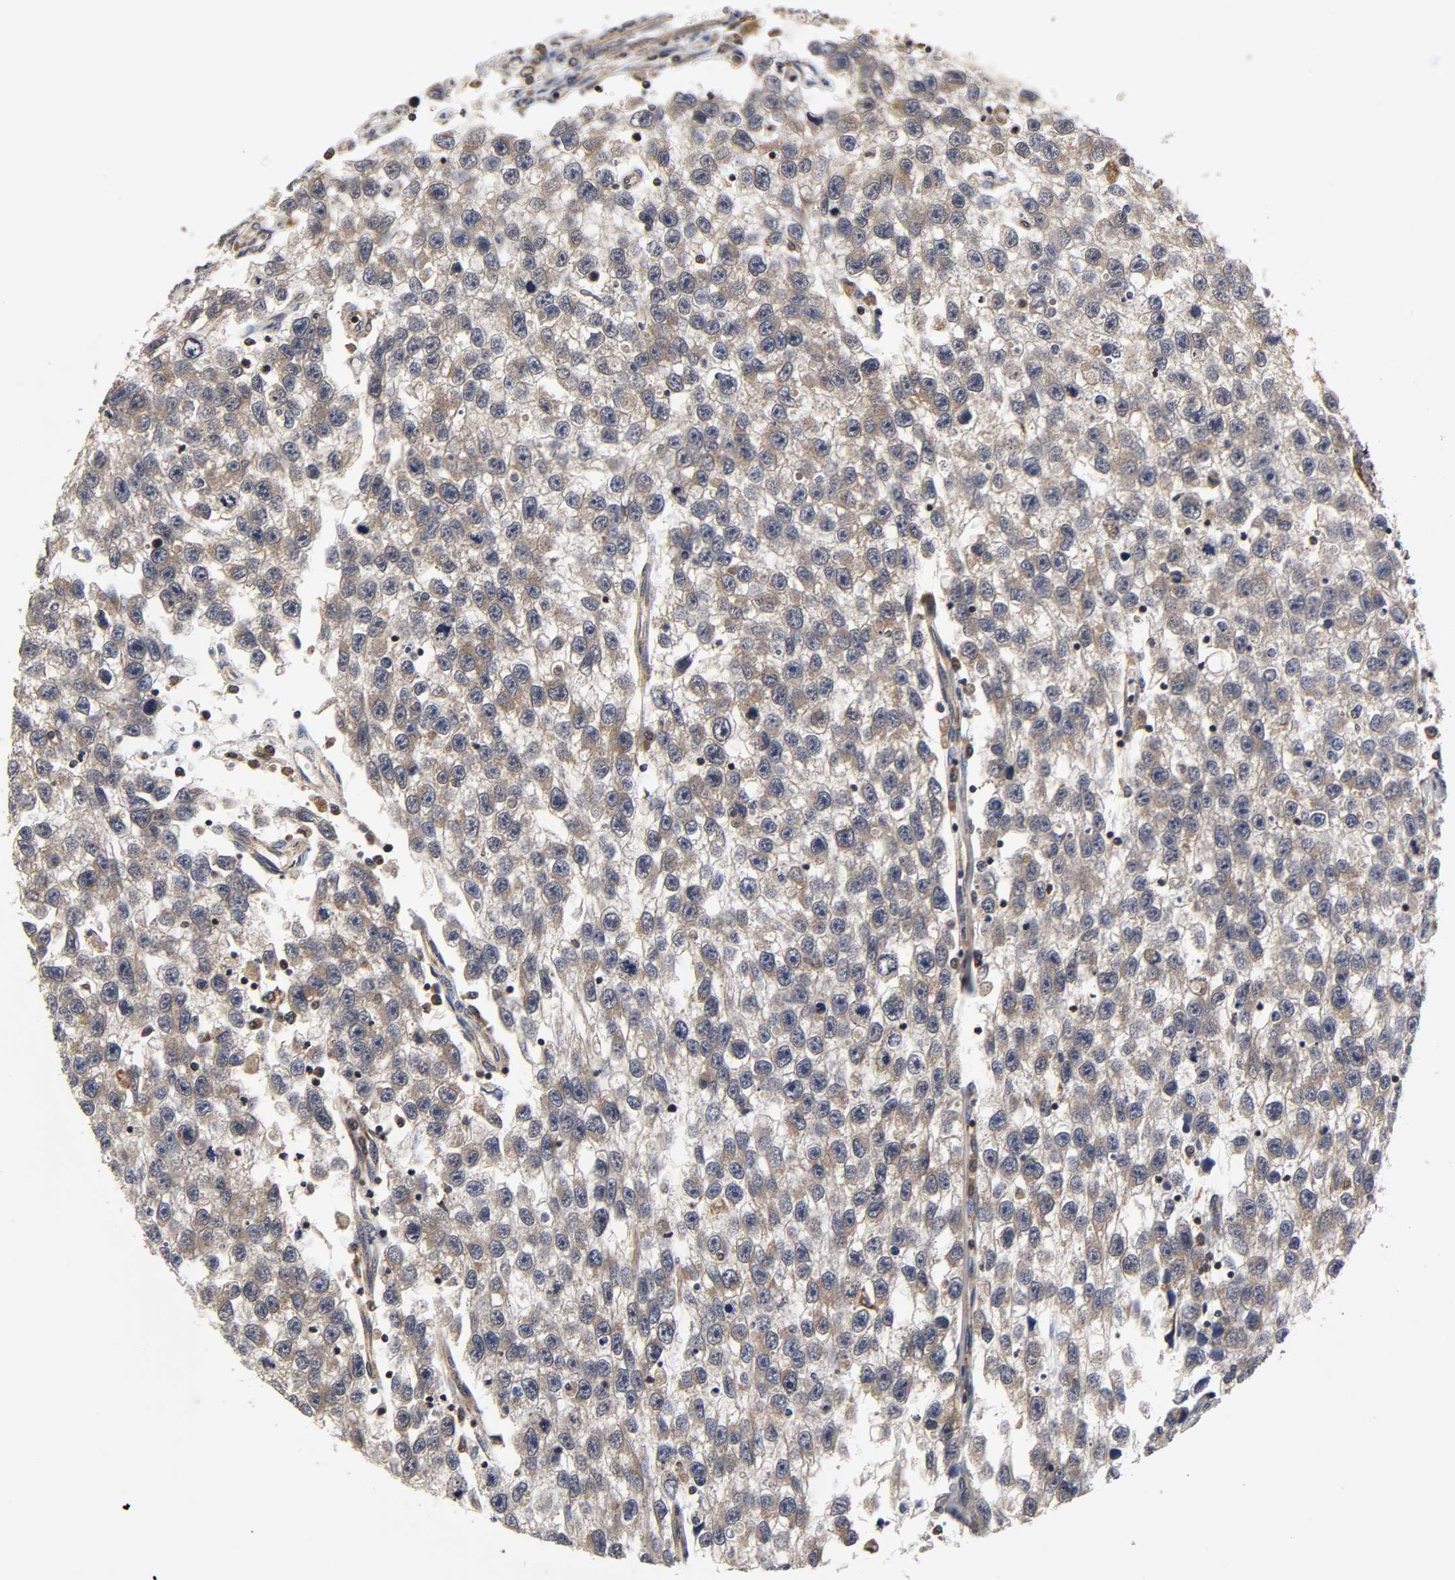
{"staining": {"intensity": "moderate", "quantity": ">75%", "location": "cytoplasmic/membranous"}, "tissue": "testis cancer", "cell_type": "Tumor cells", "image_type": "cancer", "snomed": [{"axis": "morphology", "description": "Seminoma, NOS"}, {"axis": "topography", "description": "Testis"}], "caption": "Immunohistochemistry (IHC) histopathology image of human testis seminoma stained for a protein (brown), which demonstrates medium levels of moderate cytoplasmic/membranous staining in approximately >75% of tumor cells.", "gene": "COX6B1", "patient": {"sex": "male", "age": 33}}